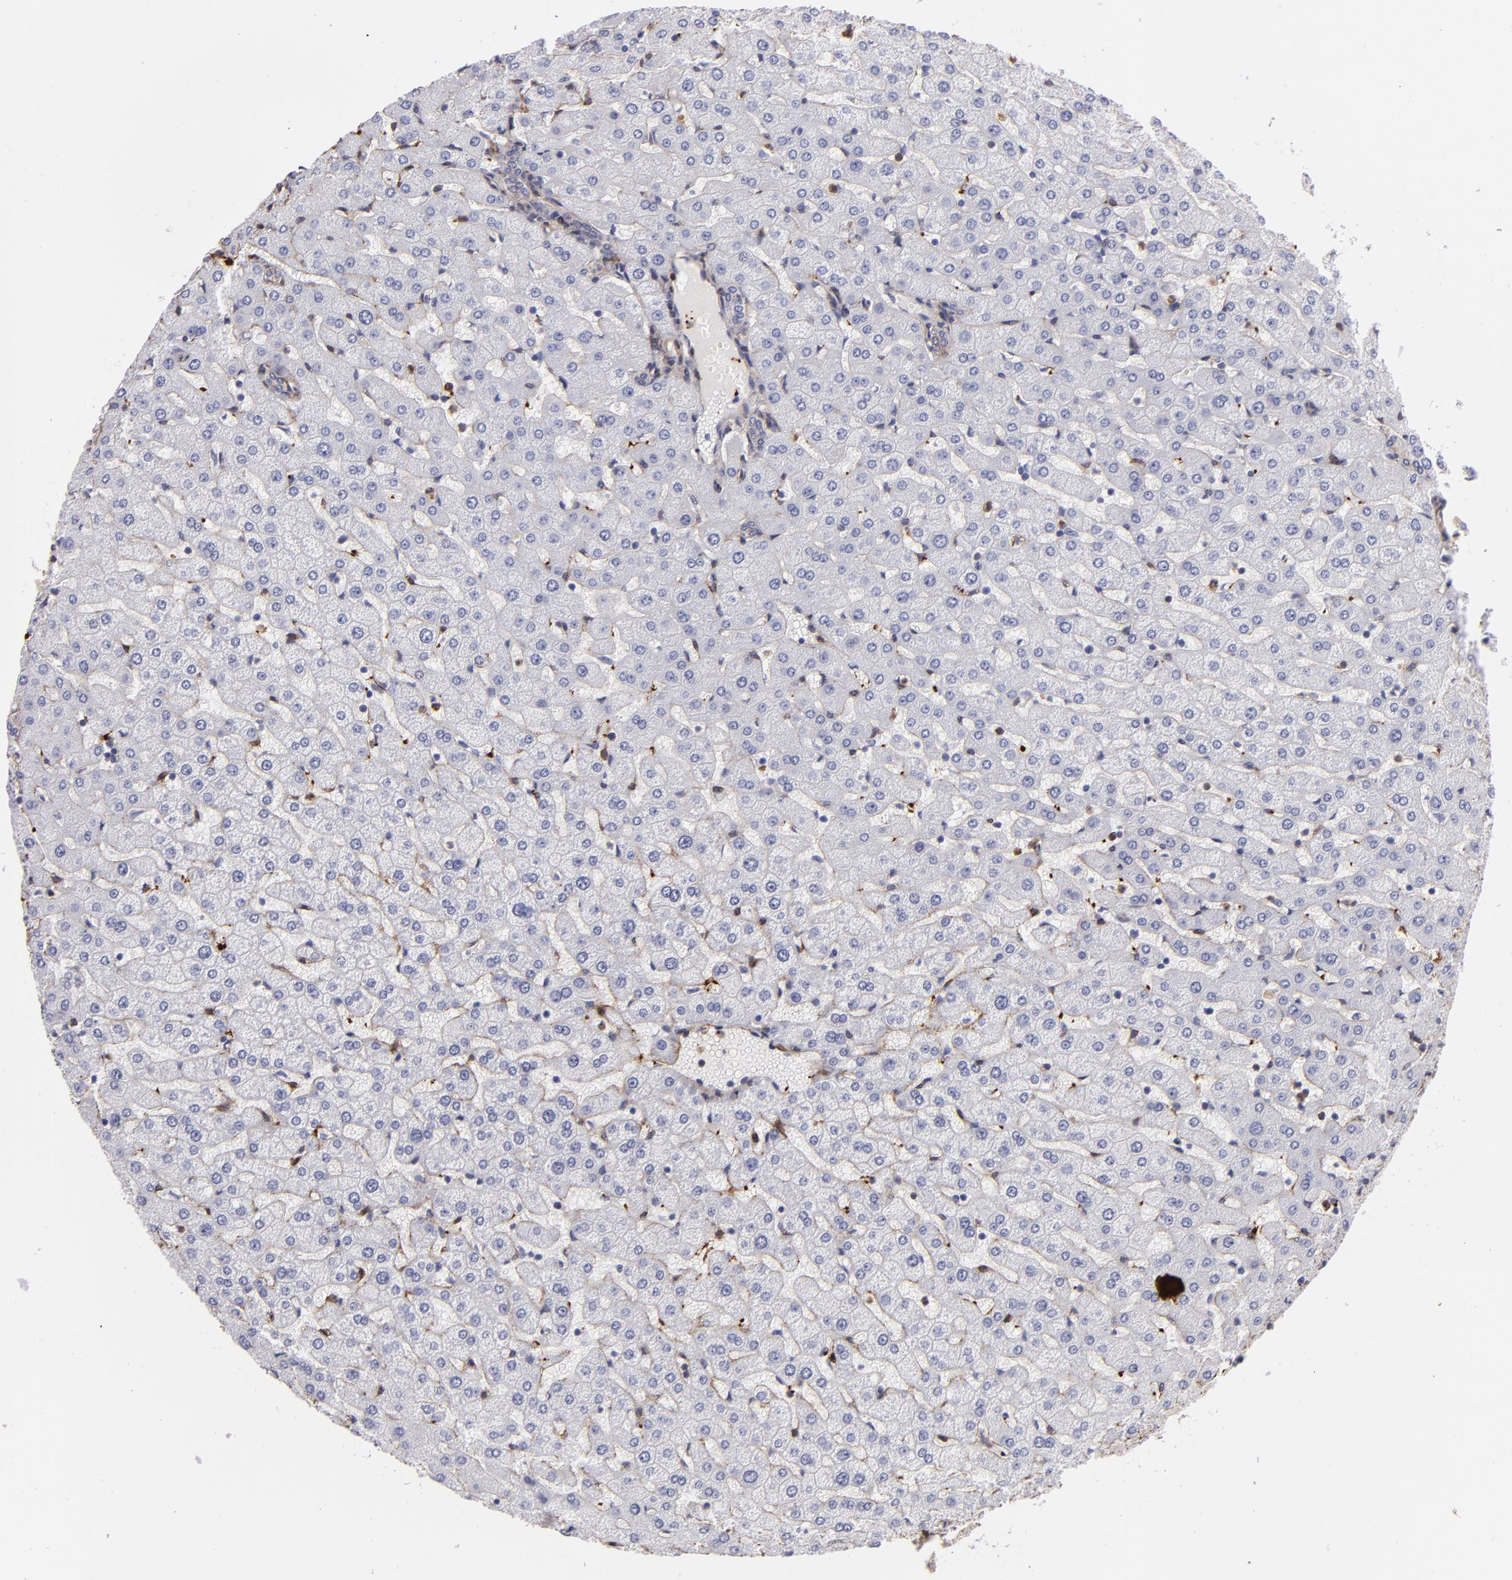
{"staining": {"intensity": "weak", "quantity": ">75%", "location": "cytoplasmic/membranous"}, "tissue": "liver", "cell_type": "Cholangiocytes", "image_type": "normal", "snomed": [{"axis": "morphology", "description": "Normal tissue, NOS"}, {"axis": "morphology", "description": "Fibrosis, NOS"}, {"axis": "topography", "description": "Liver"}], "caption": "Immunohistochemistry (DAB) staining of unremarkable human liver reveals weak cytoplasmic/membranous protein staining in approximately >75% of cholangiocytes. (brown staining indicates protein expression, while blue staining denotes nuclei).", "gene": "VCL", "patient": {"sex": "female", "age": 29}}